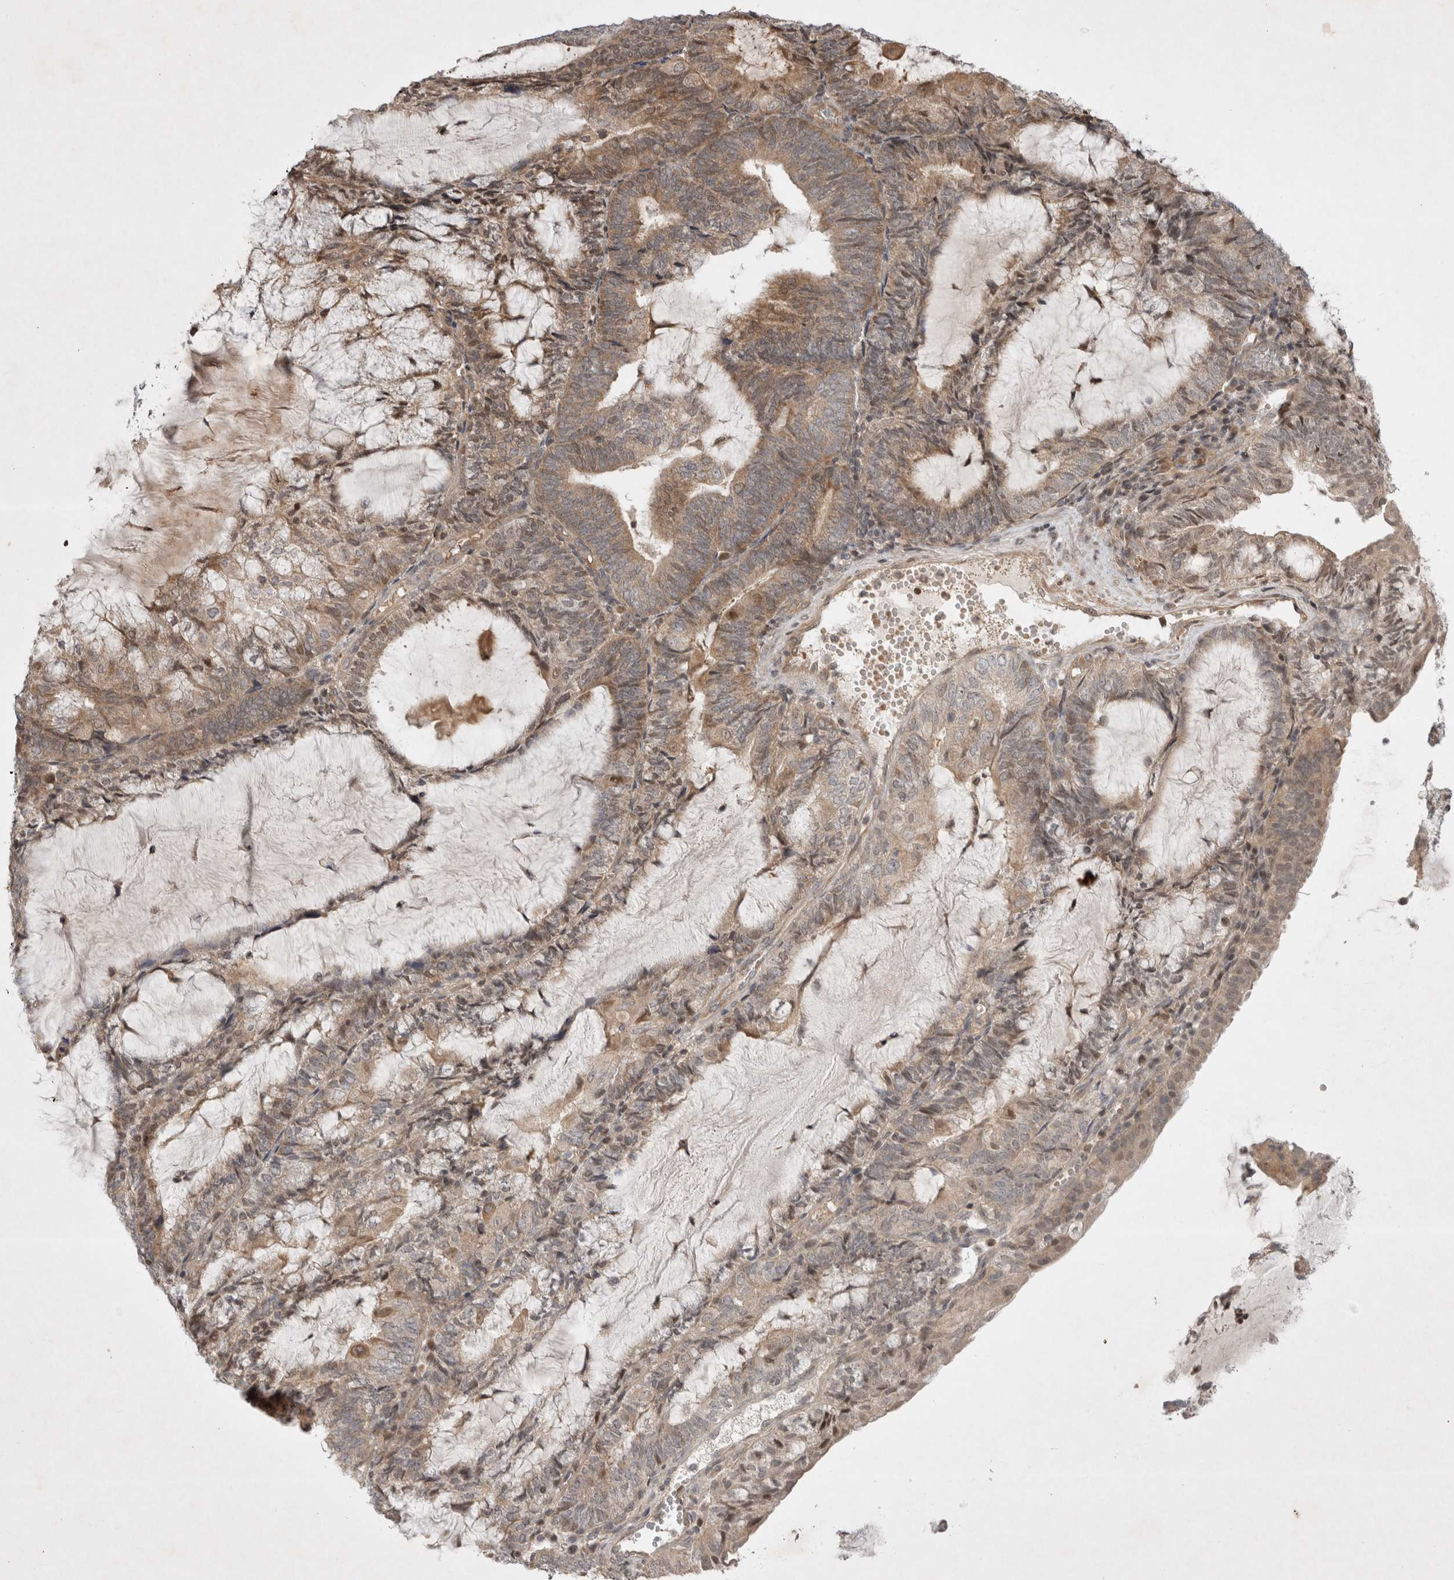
{"staining": {"intensity": "weak", "quantity": ">75%", "location": "cytoplasmic/membranous,nuclear"}, "tissue": "endometrial cancer", "cell_type": "Tumor cells", "image_type": "cancer", "snomed": [{"axis": "morphology", "description": "Adenocarcinoma, NOS"}, {"axis": "topography", "description": "Endometrium"}], "caption": "There is low levels of weak cytoplasmic/membranous and nuclear expression in tumor cells of endometrial cancer, as demonstrated by immunohistochemical staining (brown color).", "gene": "EIF2AK1", "patient": {"sex": "female", "age": 81}}